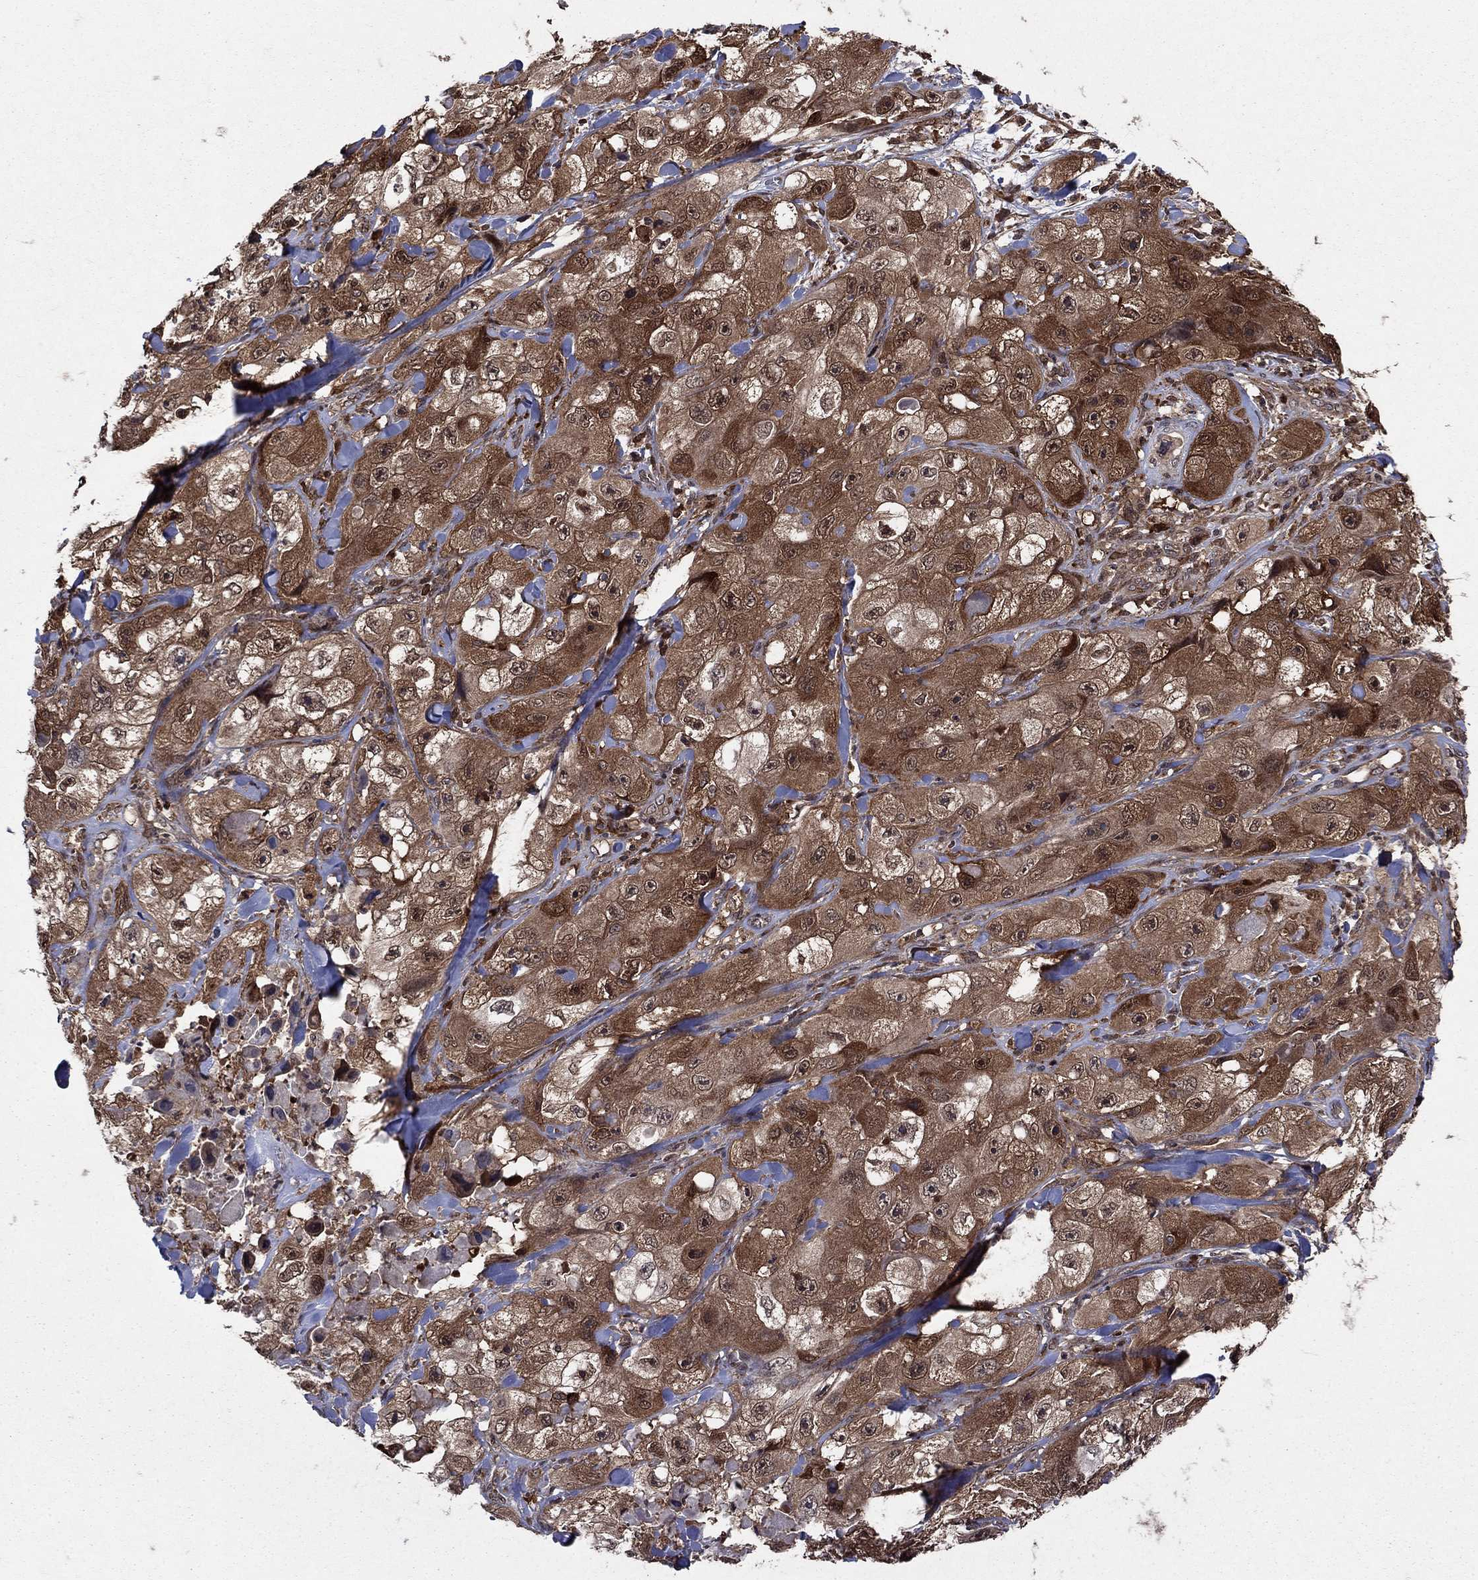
{"staining": {"intensity": "strong", "quantity": ">75%", "location": "cytoplasmic/membranous"}, "tissue": "skin cancer", "cell_type": "Tumor cells", "image_type": "cancer", "snomed": [{"axis": "morphology", "description": "Squamous cell carcinoma, NOS"}, {"axis": "topography", "description": "Skin"}, {"axis": "topography", "description": "Subcutis"}], "caption": "This is an image of immunohistochemistry (IHC) staining of skin cancer (squamous cell carcinoma), which shows strong positivity in the cytoplasmic/membranous of tumor cells.", "gene": "CACYBP", "patient": {"sex": "male", "age": 73}}